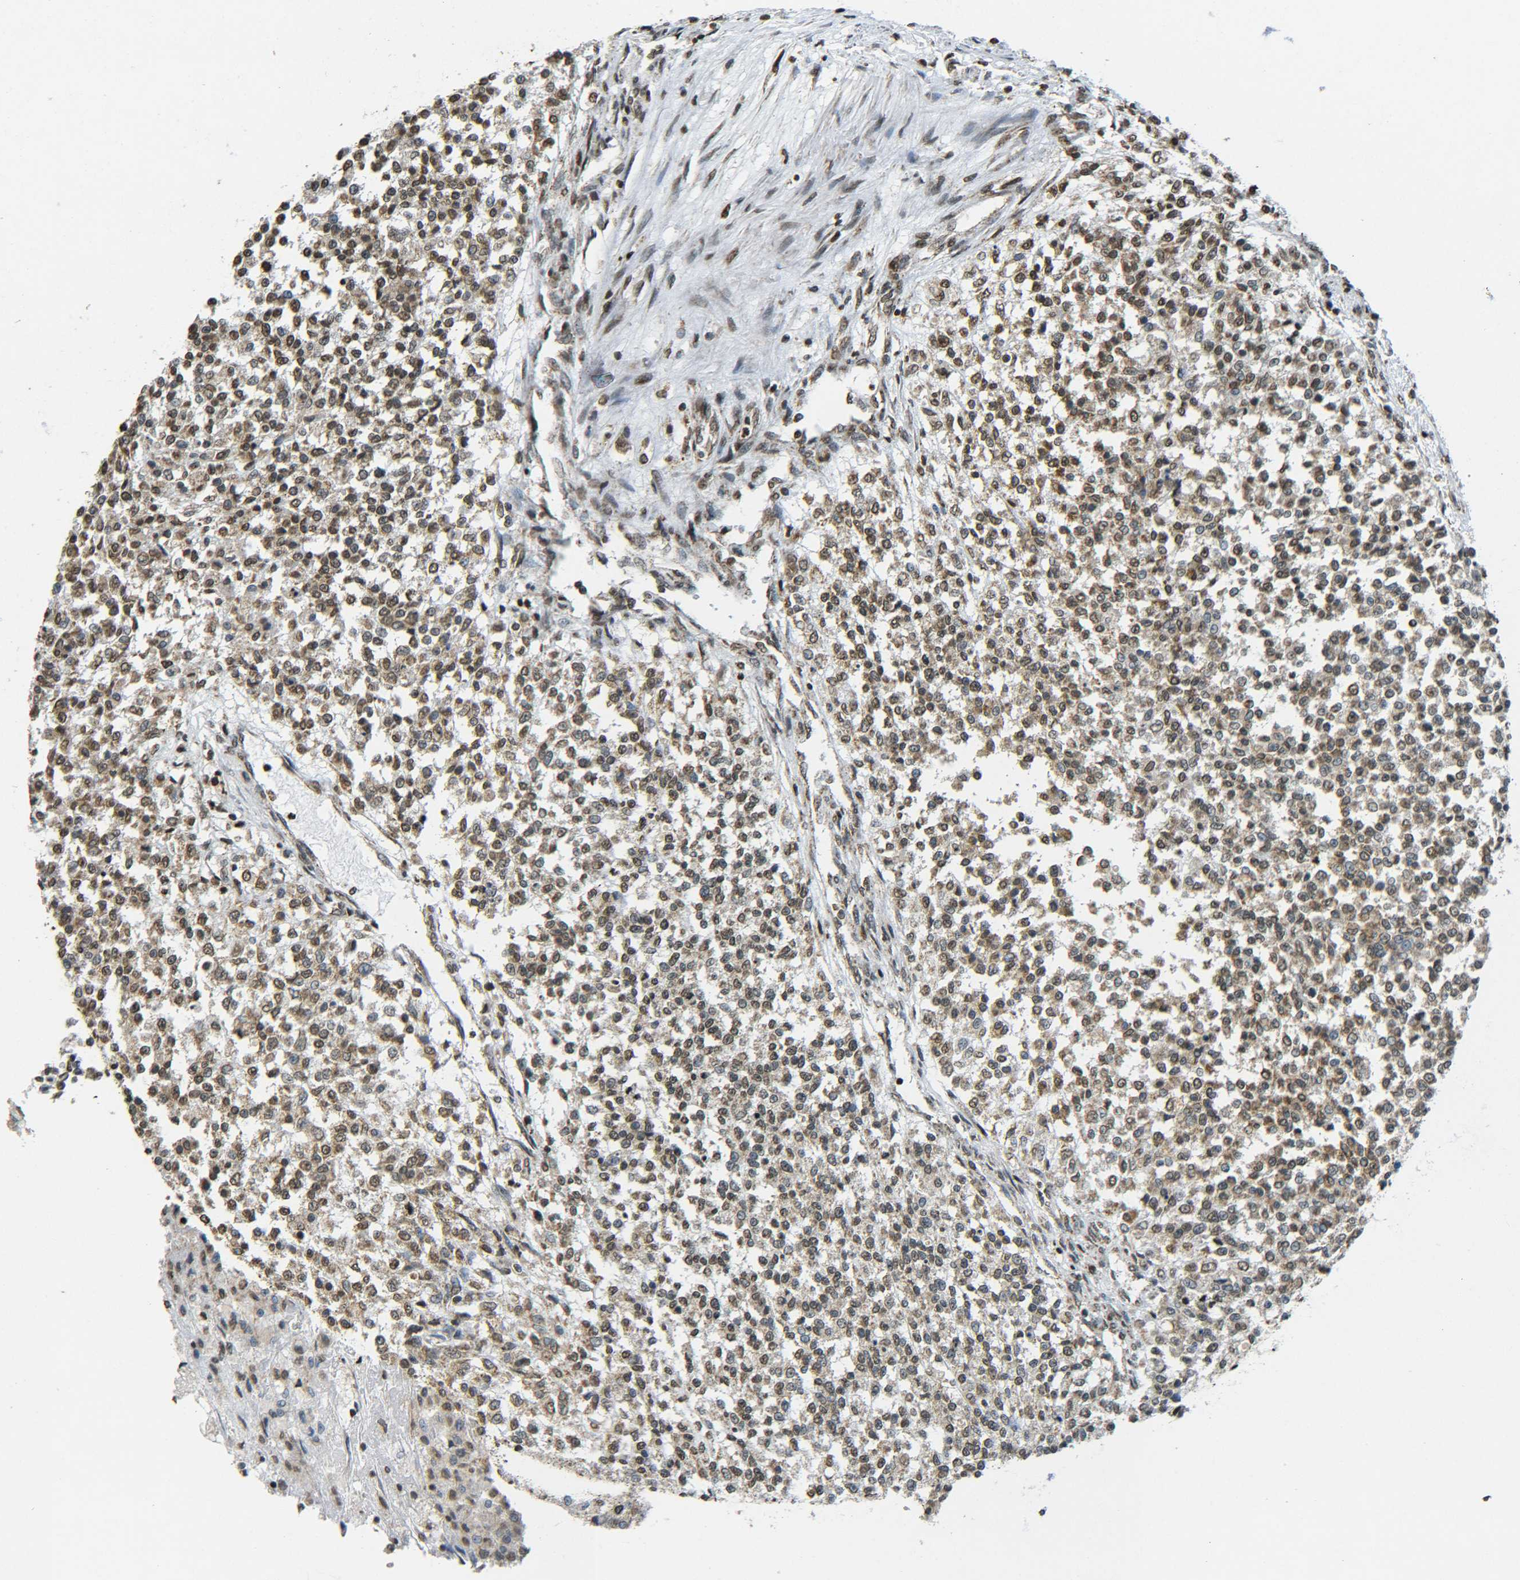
{"staining": {"intensity": "moderate", "quantity": ">75%", "location": "cytoplasmic/membranous,nuclear"}, "tissue": "testis cancer", "cell_type": "Tumor cells", "image_type": "cancer", "snomed": [{"axis": "morphology", "description": "Seminoma, NOS"}, {"axis": "topography", "description": "Testis"}], "caption": "The micrograph demonstrates a brown stain indicating the presence of a protein in the cytoplasmic/membranous and nuclear of tumor cells in seminoma (testis).", "gene": "NEUROG2", "patient": {"sex": "male", "age": 59}}